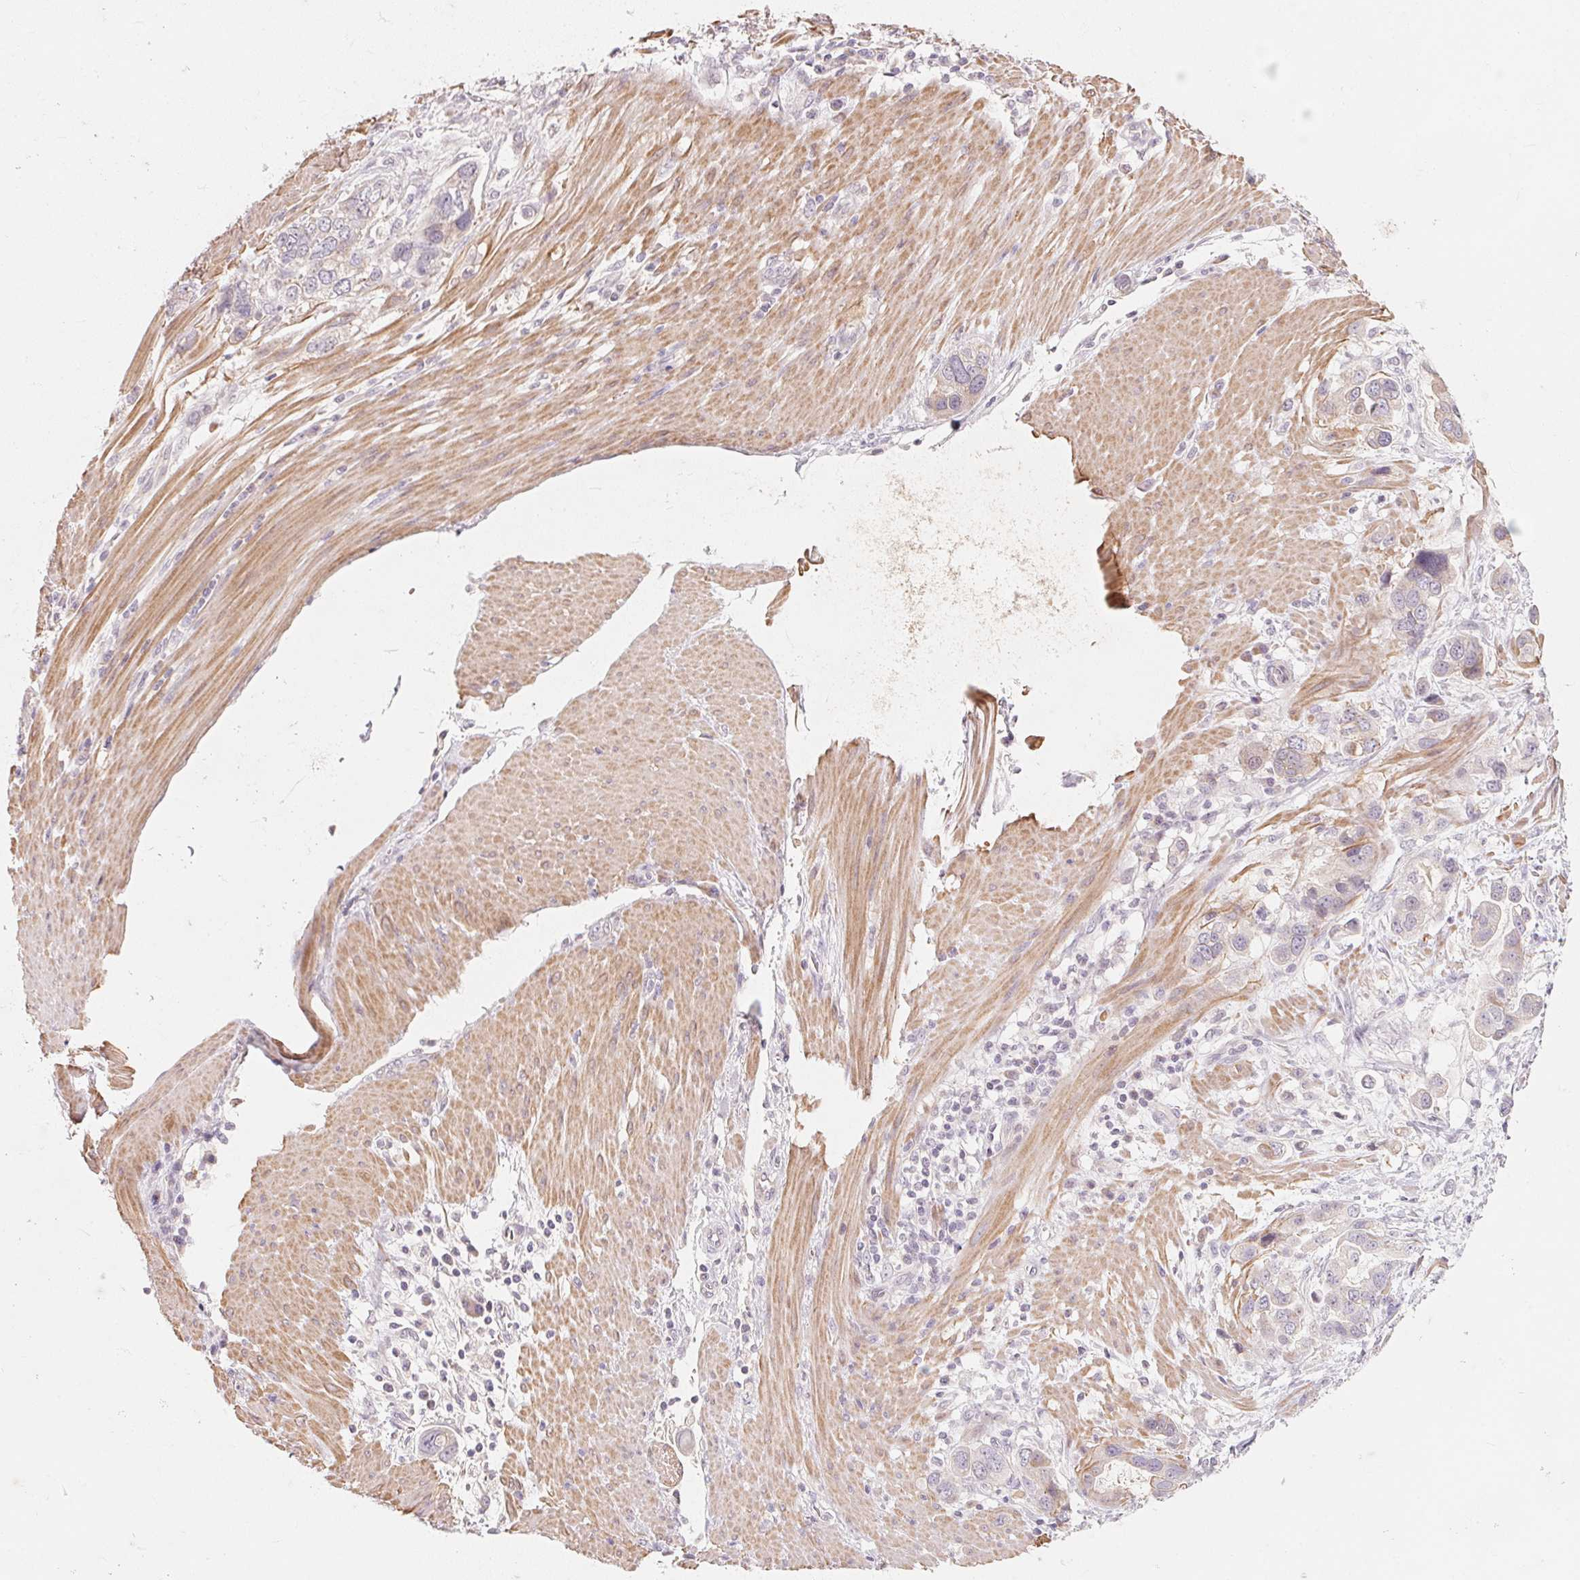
{"staining": {"intensity": "negative", "quantity": "none", "location": "none"}, "tissue": "stomach cancer", "cell_type": "Tumor cells", "image_type": "cancer", "snomed": [{"axis": "morphology", "description": "Adenocarcinoma, NOS"}, {"axis": "topography", "description": "Stomach, lower"}], "caption": "Immunohistochemistry of stomach cancer (adenocarcinoma) reveals no positivity in tumor cells.", "gene": "TP53AIP1", "patient": {"sex": "female", "age": 93}}